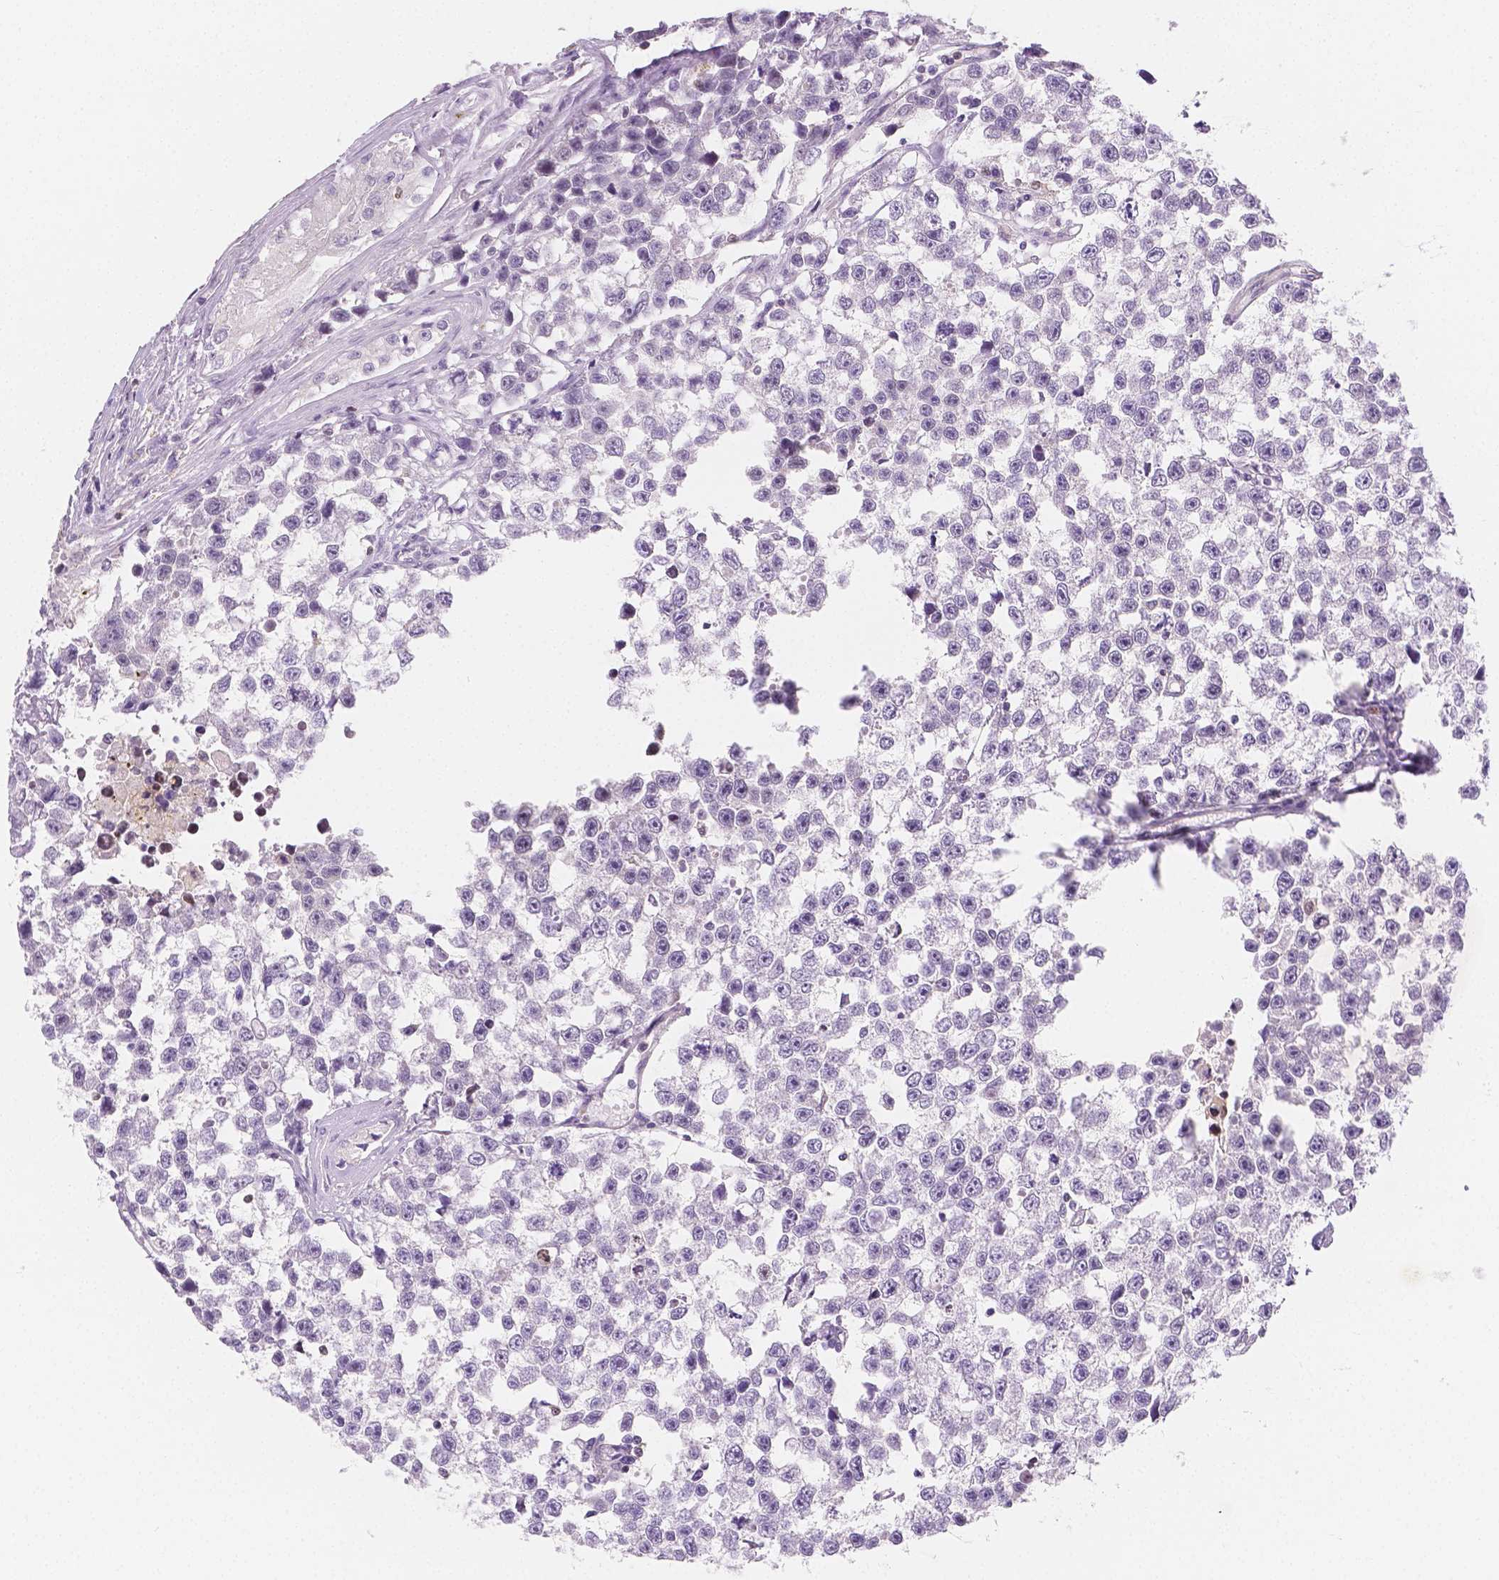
{"staining": {"intensity": "negative", "quantity": "none", "location": "none"}, "tissue": "testis cancer", "cell_type": "Tumor cells", "image_type": "cancer", "snomed": [{"axis": "morphology", "description": "Seminoma, NOS"}, {"axis": "topography", "description": "Testis"}], "caption": "Immunohistochemistry (IHC) of human testis cancer shows no staining in tumor cells. (Brightfield microscopy of DAB (3,3'-diaminobenzidine) immunohistochemistry at high magnification).", "gene": "SGTB", "patient": {"sex": "male", "age": 26}}